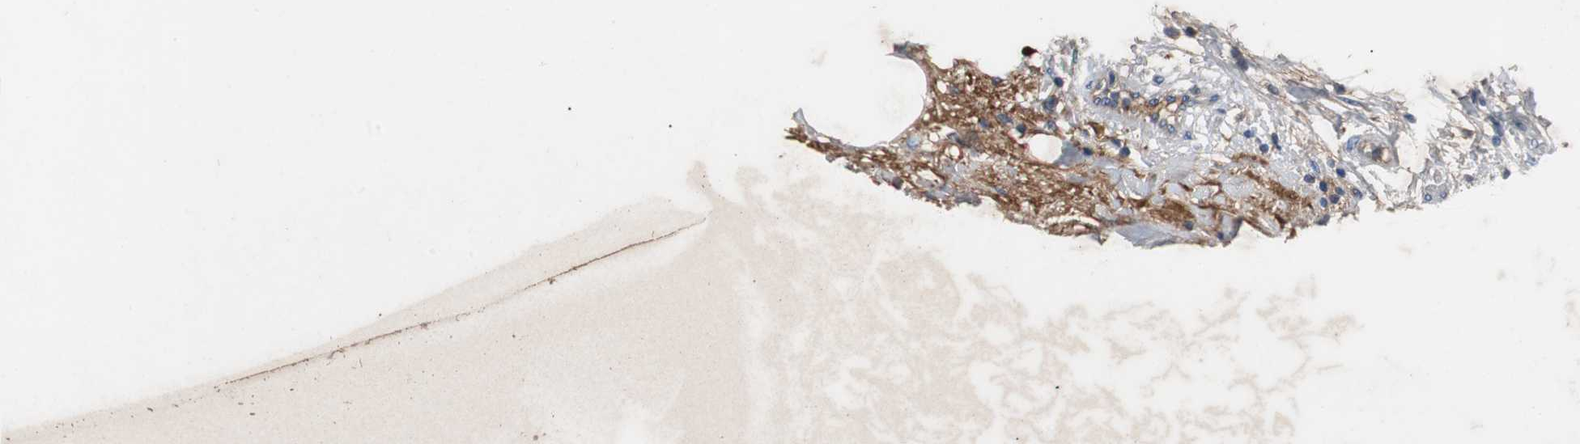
{"staining": {"intensity": "weak", "quantity": "<25%", "location": "cytoplasmic/membranous"}, "tissue": "lymph node", "cell_type": "Germinal center cells", "image_type": "normal", "snomed": [{"axis": "morphology", "description": "Normal tissue, NOS"}, {"axis": "morphology", "description": "Squamous cell carcinoma, metastatic, NOS"}, {"axis": "topography", "description": "Lymph node"}], "caption": "Immunohistochemistry (IHC) image of normal human lymph node stained for a protein (brown), which reveals no expression in germinal center cells. (Stains: DAB immunohistochemistry (IHC) with hematoxylin counter stain, Microscopy: brightfield microscopy at high magnification).", "gene": "SORT1", "patient": {"sex": "female", "age": 53}}